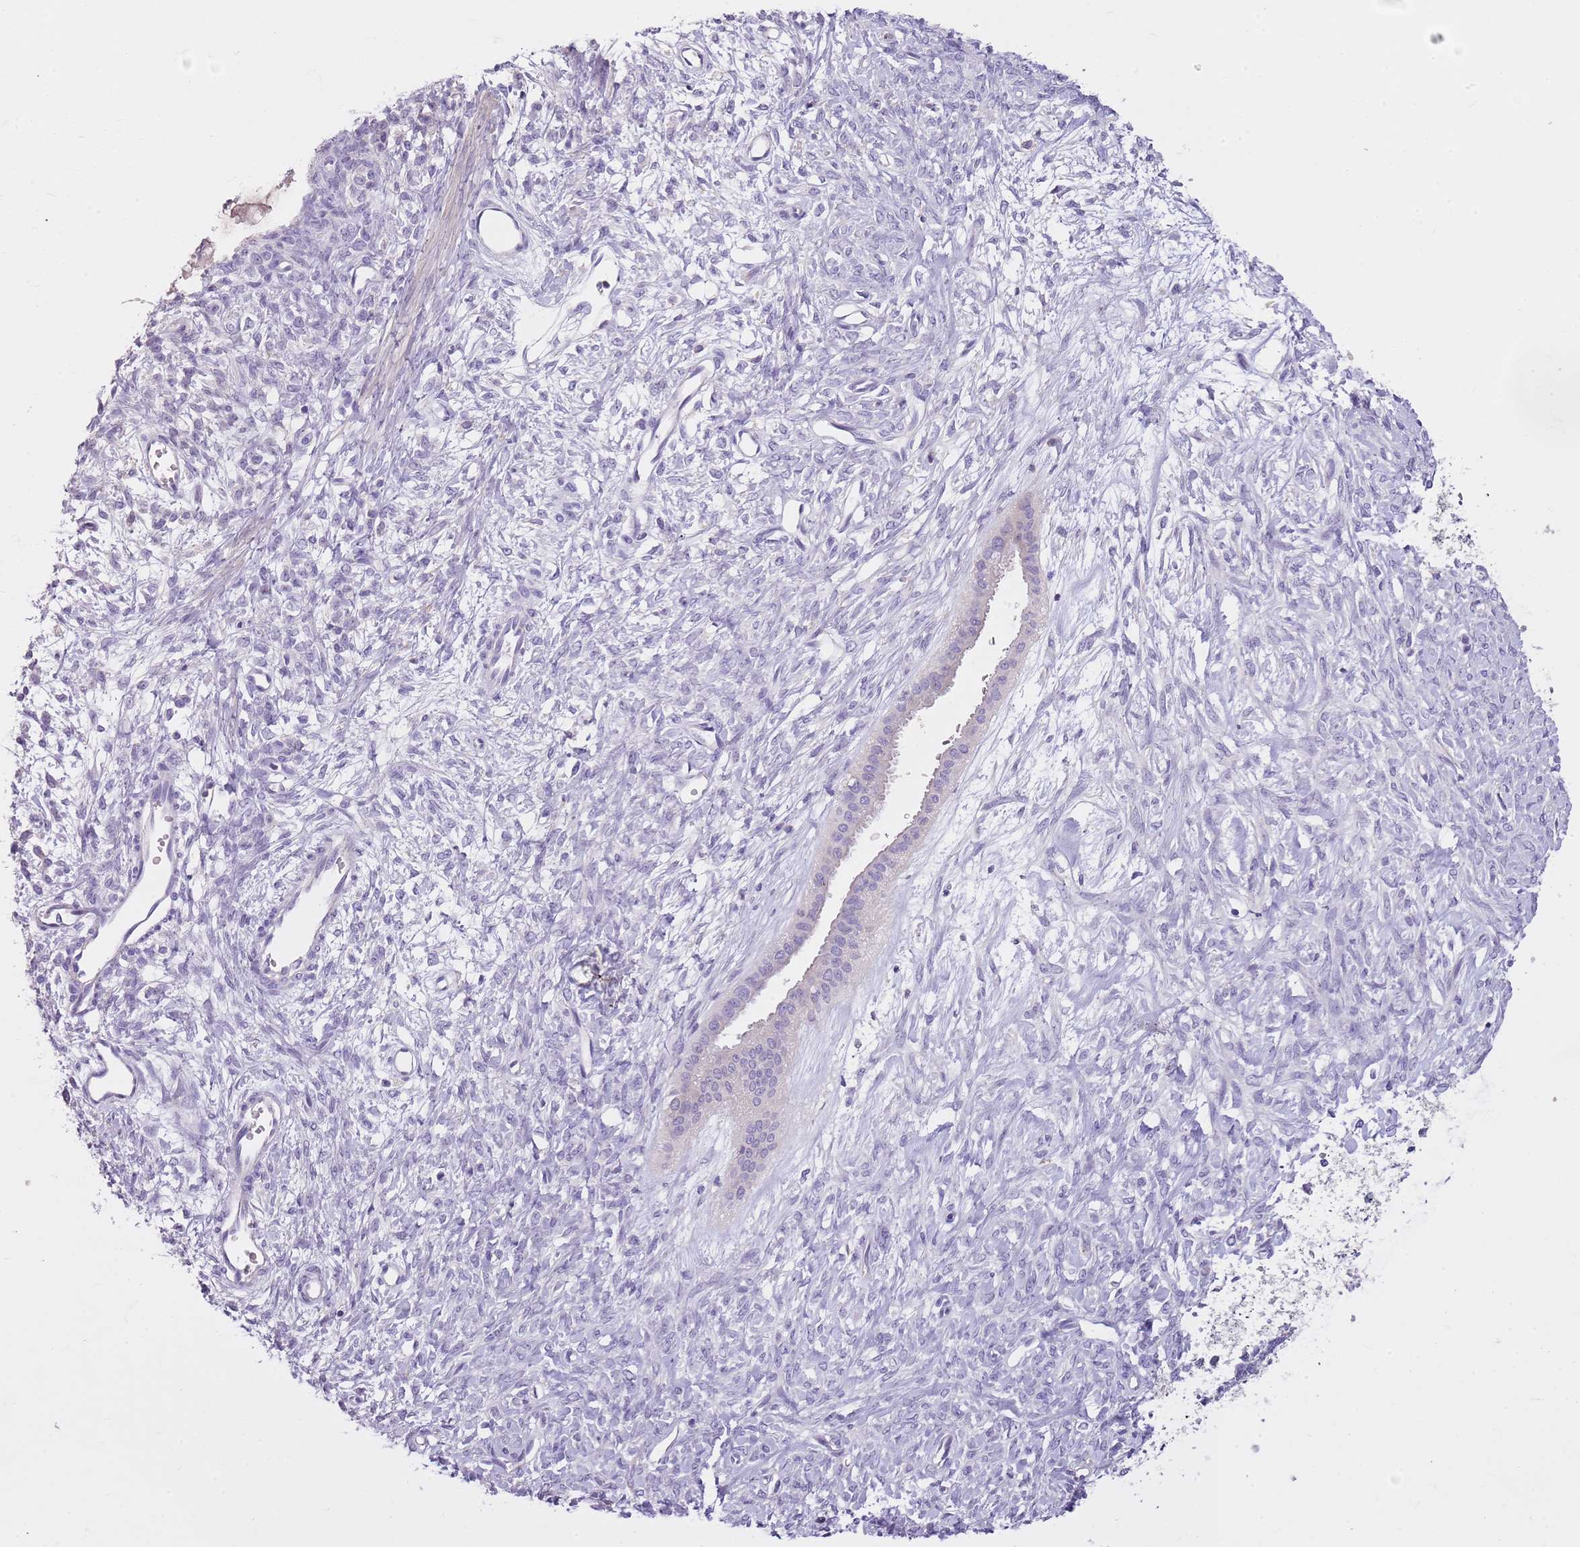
{"staining": {"intensity": "negative", "quantity": "none", "location": "none"}, "tissue": "ovarian cancer", "cell_type": "Tumor cells", "image_type": "cancer", "snomed": [{"axis": "morphology", "description": "Cystadenocarcinoma, mucinous, NOS"}, {"axis": "topography", "description": "Ovary"}], "caption": "This is an IHC micrograph of human ovarian cancer. There is no expression in tumor cells.", "gene": "CNPPD1", "patient": {"sex": "female", "age": 73}}